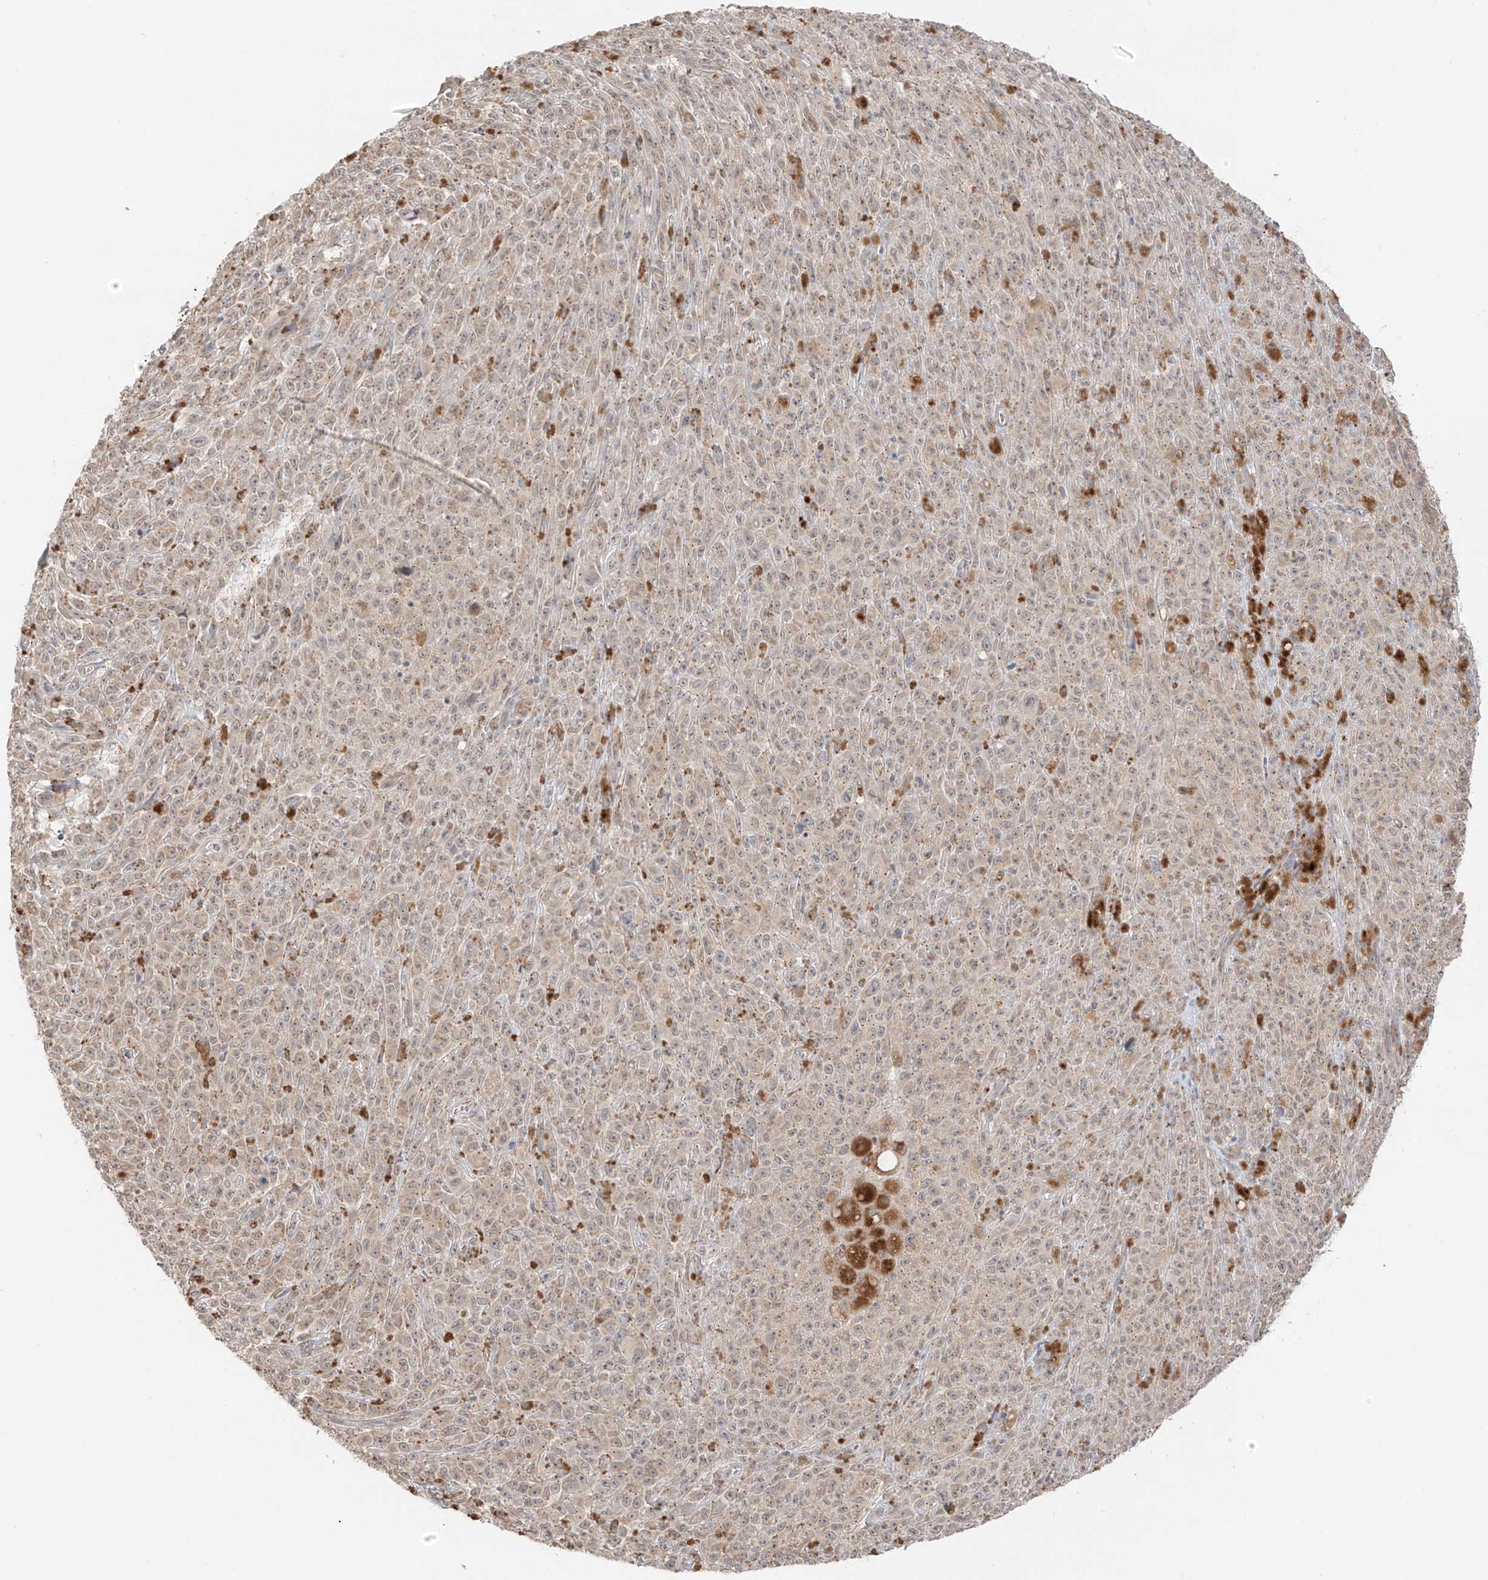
{"staining": {"intensity": "weak", "quantity": "25%-75%", "location": "cytoplasmic/membranous"}, "tissue": "melanoma", "cell_type": "Tumor cells", "image_type": "cancer", "snomed": [{"axis": "morphology", "description": "Malignant melanoma, NOS"}, {"axis": "topography", "description": "Skin"}], "caption": "About 25%-75% of tumor cells in melanoma show weak cytoplasmic/membranous protein expression as visualized by brown immunohistochemical staining.", "gene": "N4BP3", "patient": {"sex": "female", "age": 82}}